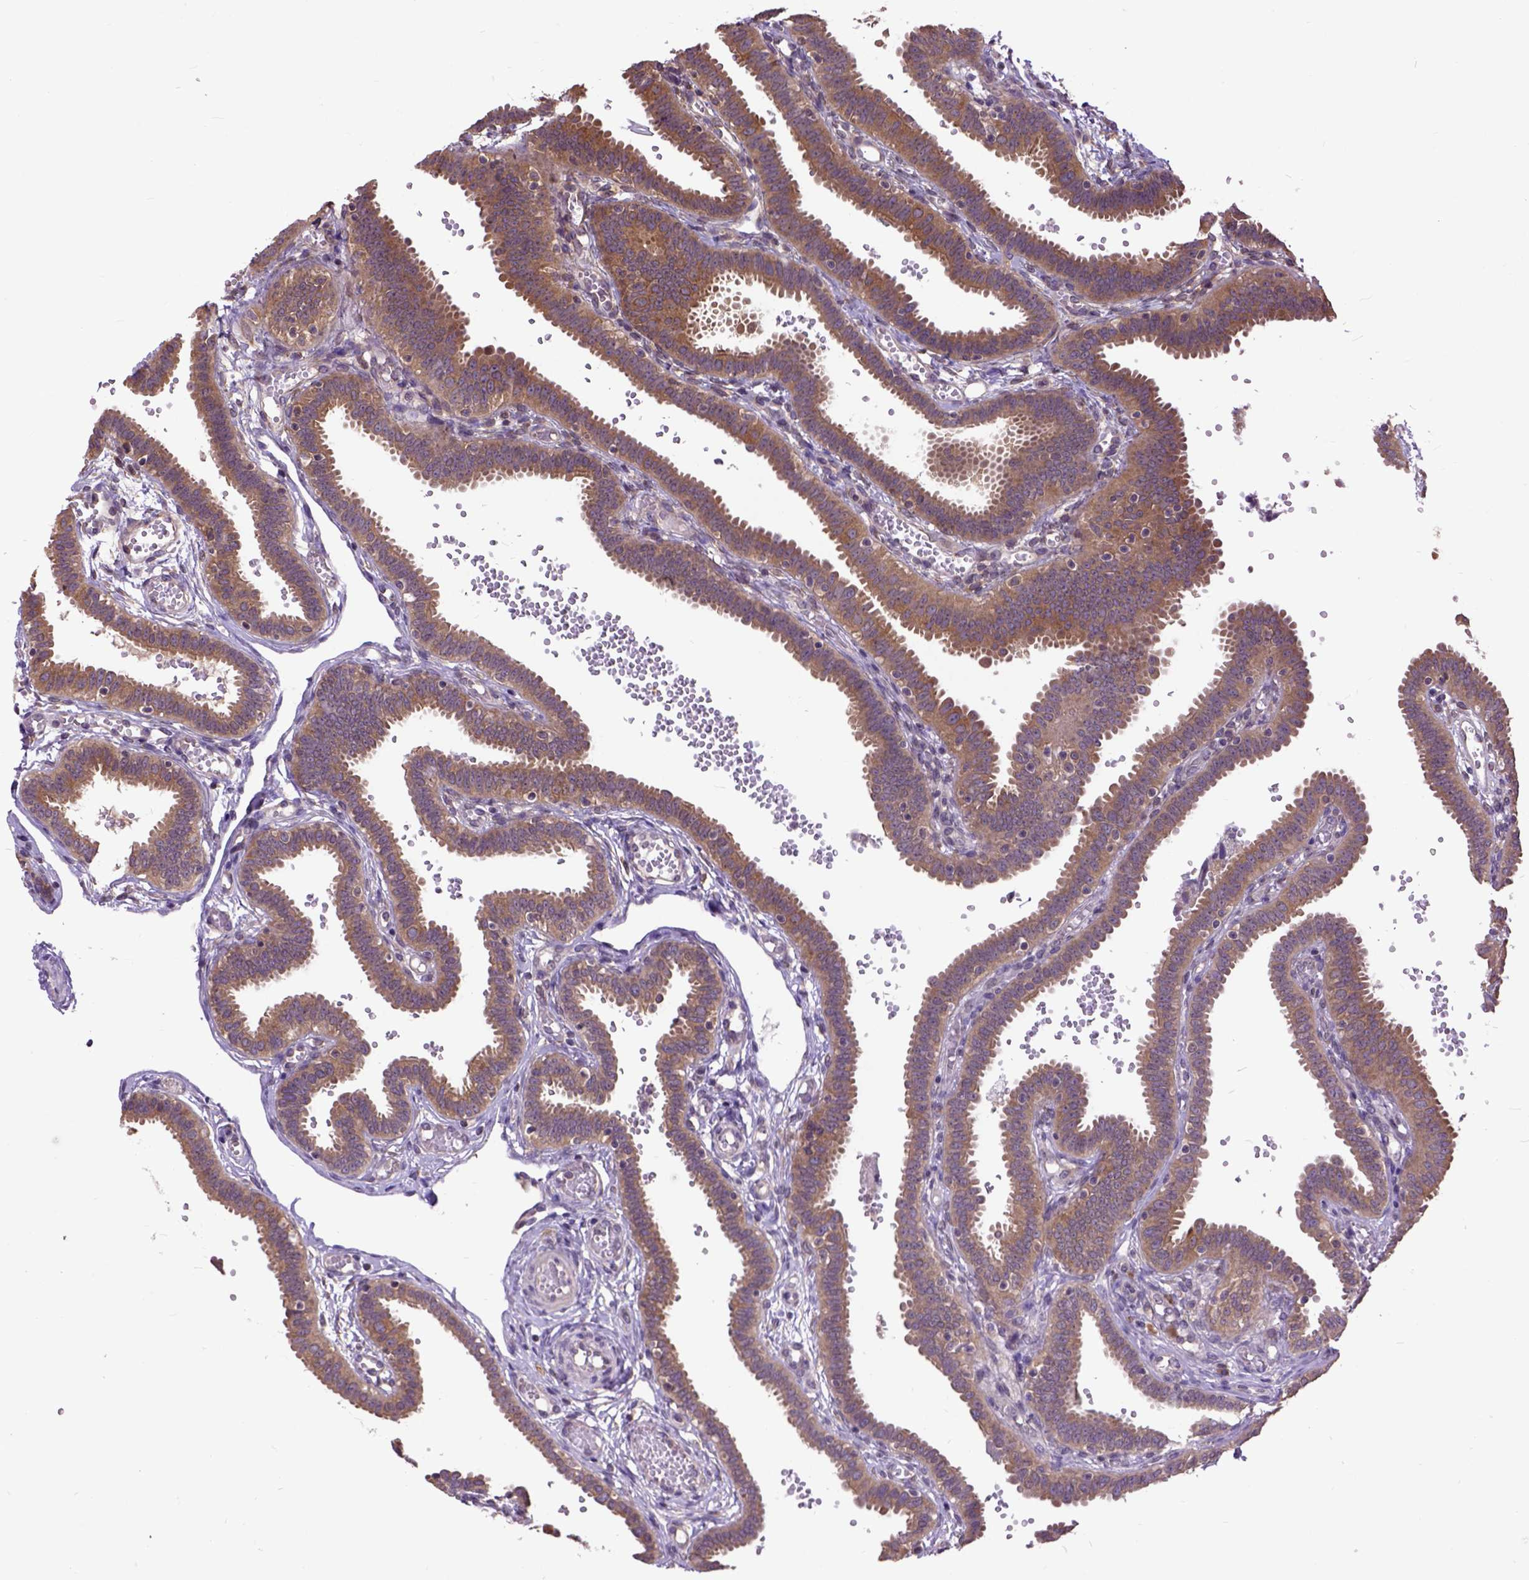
{"staining": {"intensity": "moderate", "quantity": ">75%", "location": "cytoplasmic/membranous"}, "tissue": "fallopian tube", "cell_type": "Glandular cells", "image_type": "normal", "snomed": [{"axis": "morphology", "description": "Normal tissue, NOS"}, {"axis": "topography", "description": "Fallopian tube"}], "caption": "A brown stain labels moderate cytoplasmic/membranous positivity of a protein in glandular cells of unremarkable fallopian tube. The protein of interest is shown in brown color, while the nuclei are stained blue.", "gene": "ARL1", "patient": {"sex": "female", "age": 37}}